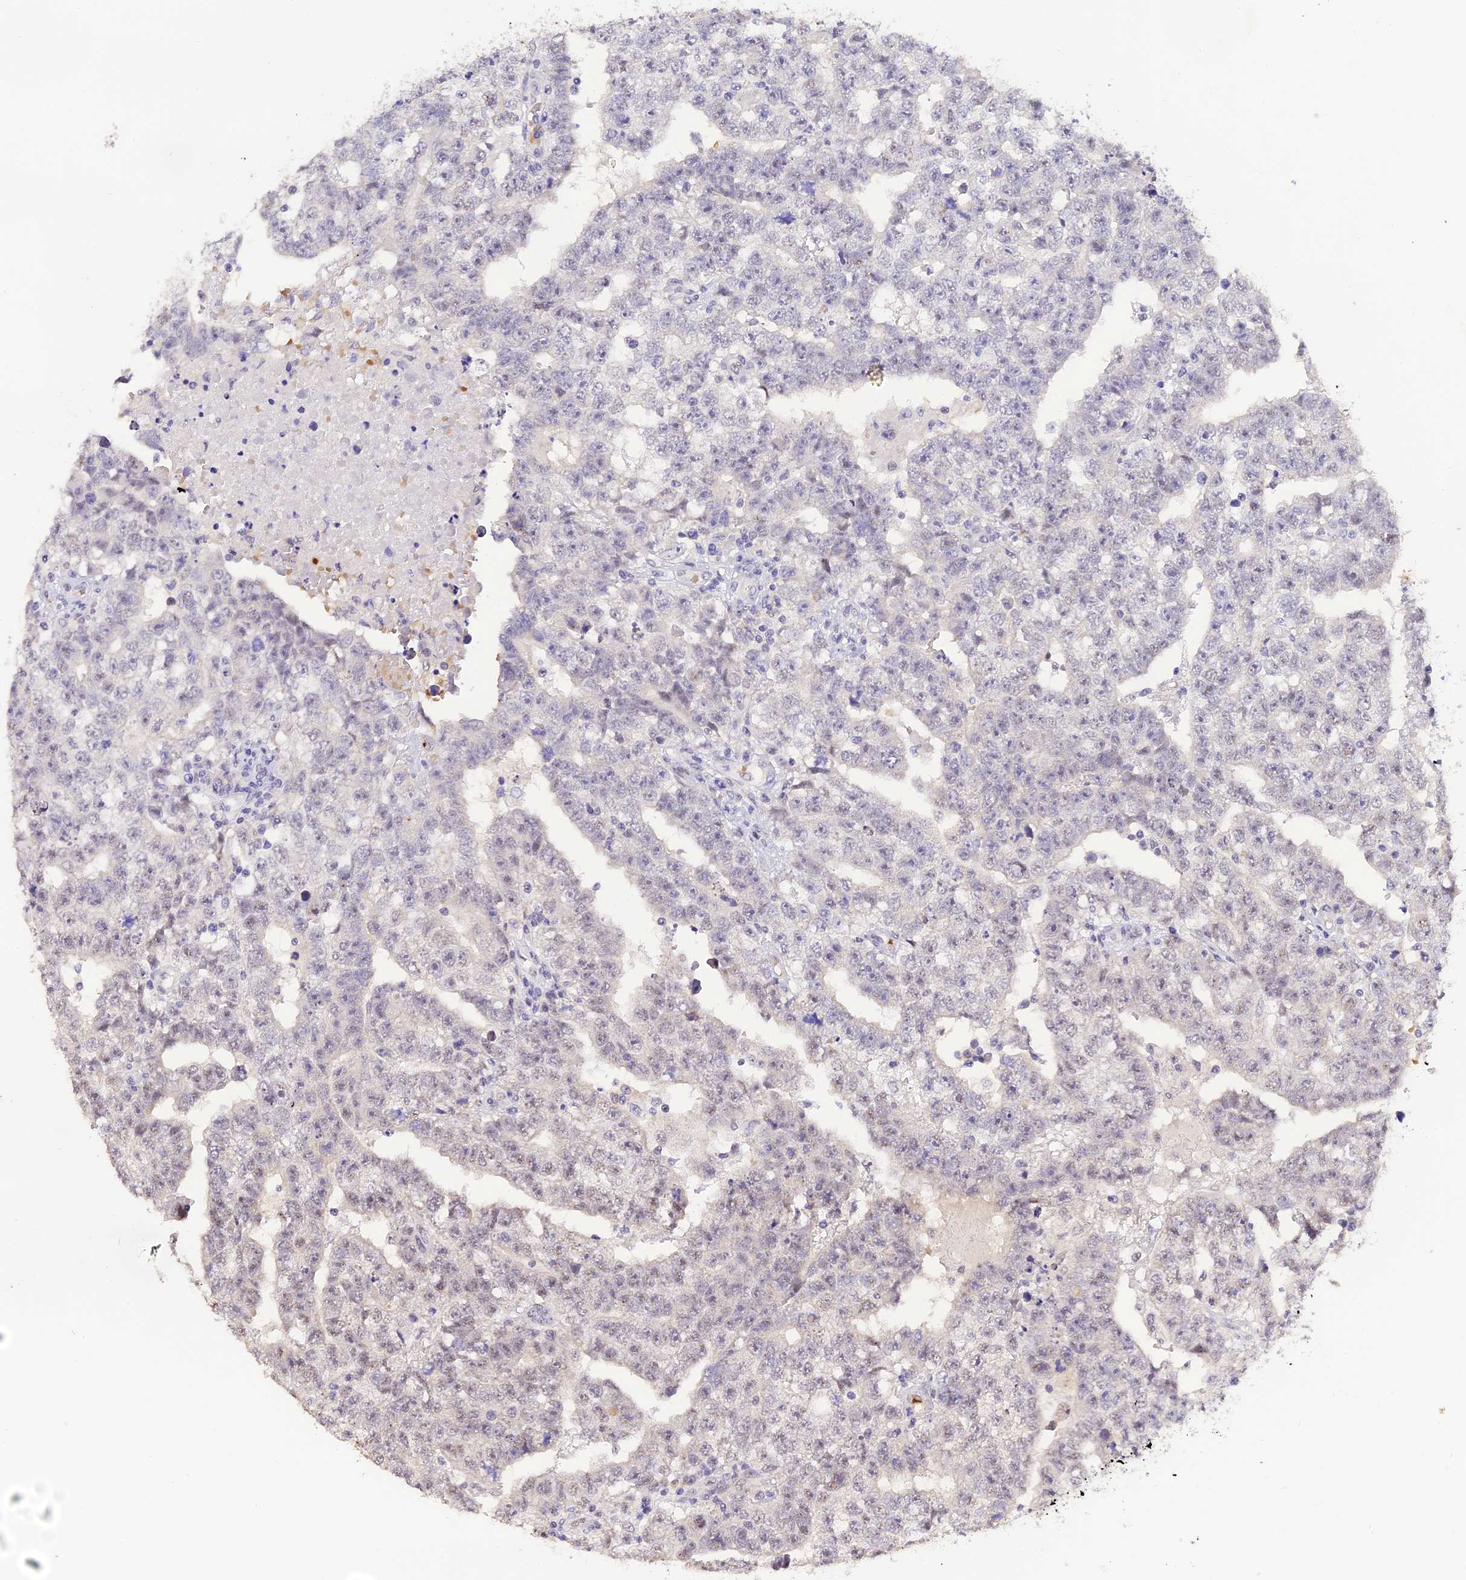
{"staining": {"intensity": "negative", "quantity": "none", "location": "none"}, "tissue": "testis cancer", "cell_type": "Tumor cells", "image_type": "cancer", "snomed": [{"axis": "morphology", "description": "Carcinoma, Embryonal, NOS"}, {"axis": "topography", "description": "Testis"}], "caption": "Testis embryonal carcinoma stained for a protein using immunohistochemistry (IHC) exhibits no staining tumor cells.", "gene": "AHSP", "patient": {"sex": "male", "age": 25}}